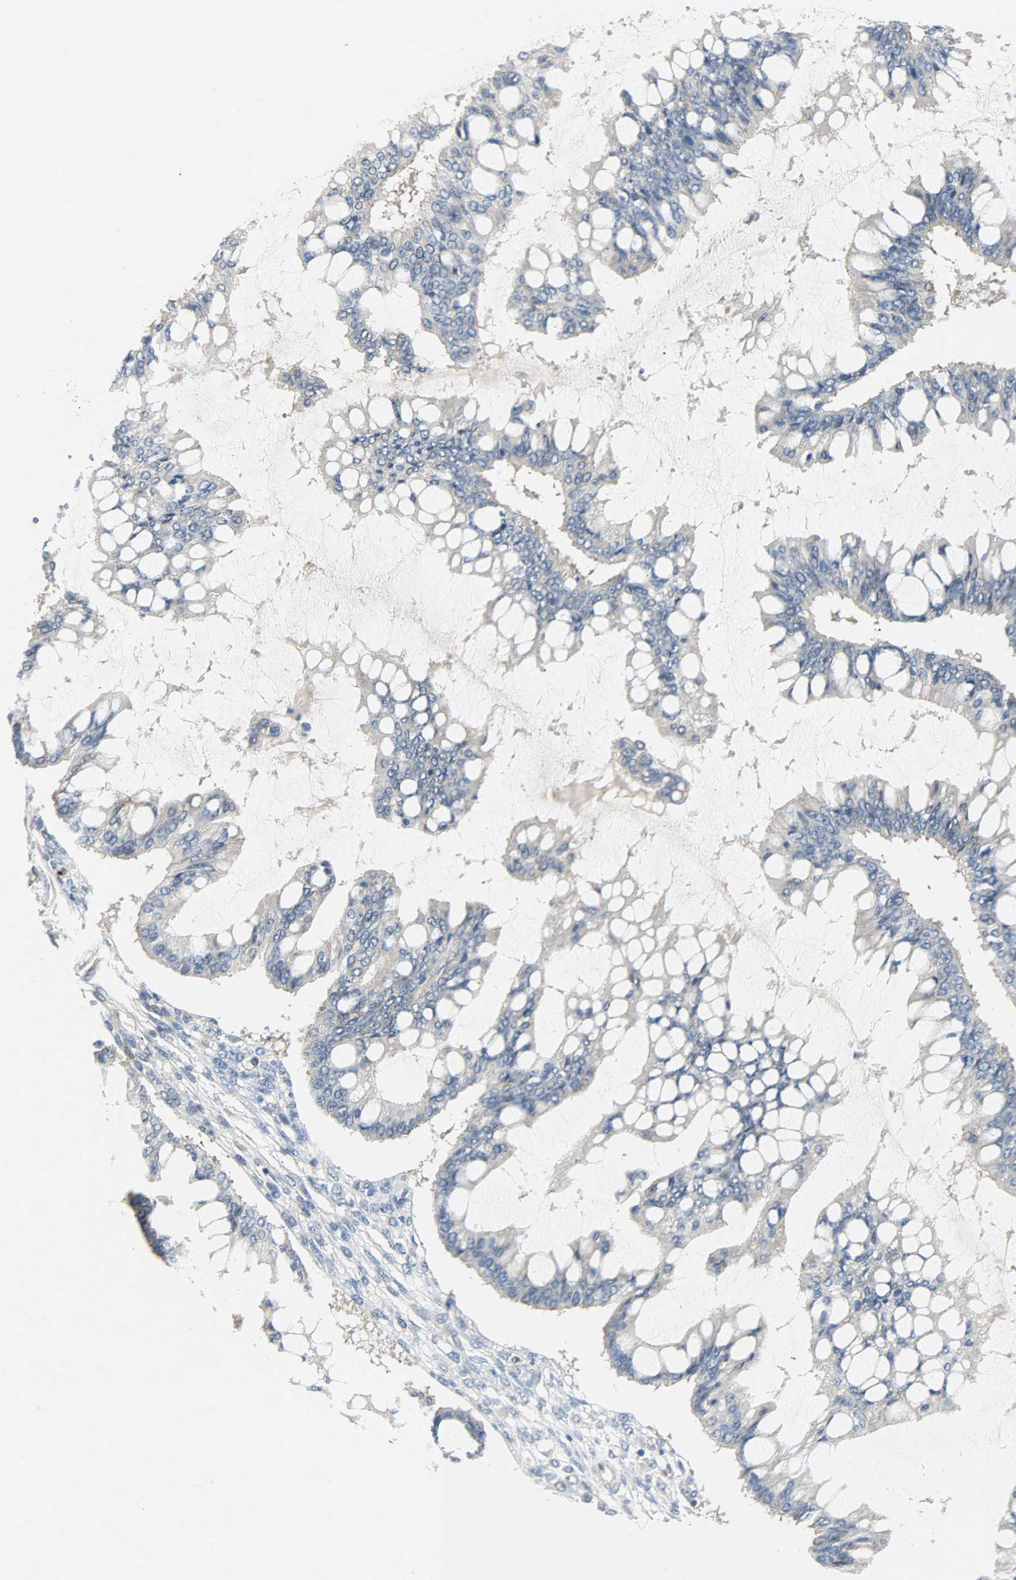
{"staining": {"intensity": "weak", "quantity": ">75%", "location": "cytoplasmic/membranous"}, "tissue": "ovarian cancer", "cell_type": "Tumor cells", "image_type": "cancer", "snomed": [{"axis": "morphology", "description": "Cystadenocarcinoma, mucinous, NOS"}, {"axis": "topography", "description": "Ovary"}], "caption": "Immunohistochemistry (IHC) micrograph of neoplastic tissue: mucinous cystadenocarcinoma (ovarian) stained using immunohistochemistry (IHC) displays low levels of weak protein expression localized specifically in the cytoplasmic/membranous of tumor cells, appearing as a cytoplasmic/membranous brown color.", "gene": "TRIM21", "patient": {"sex": "female", "age": 73}}